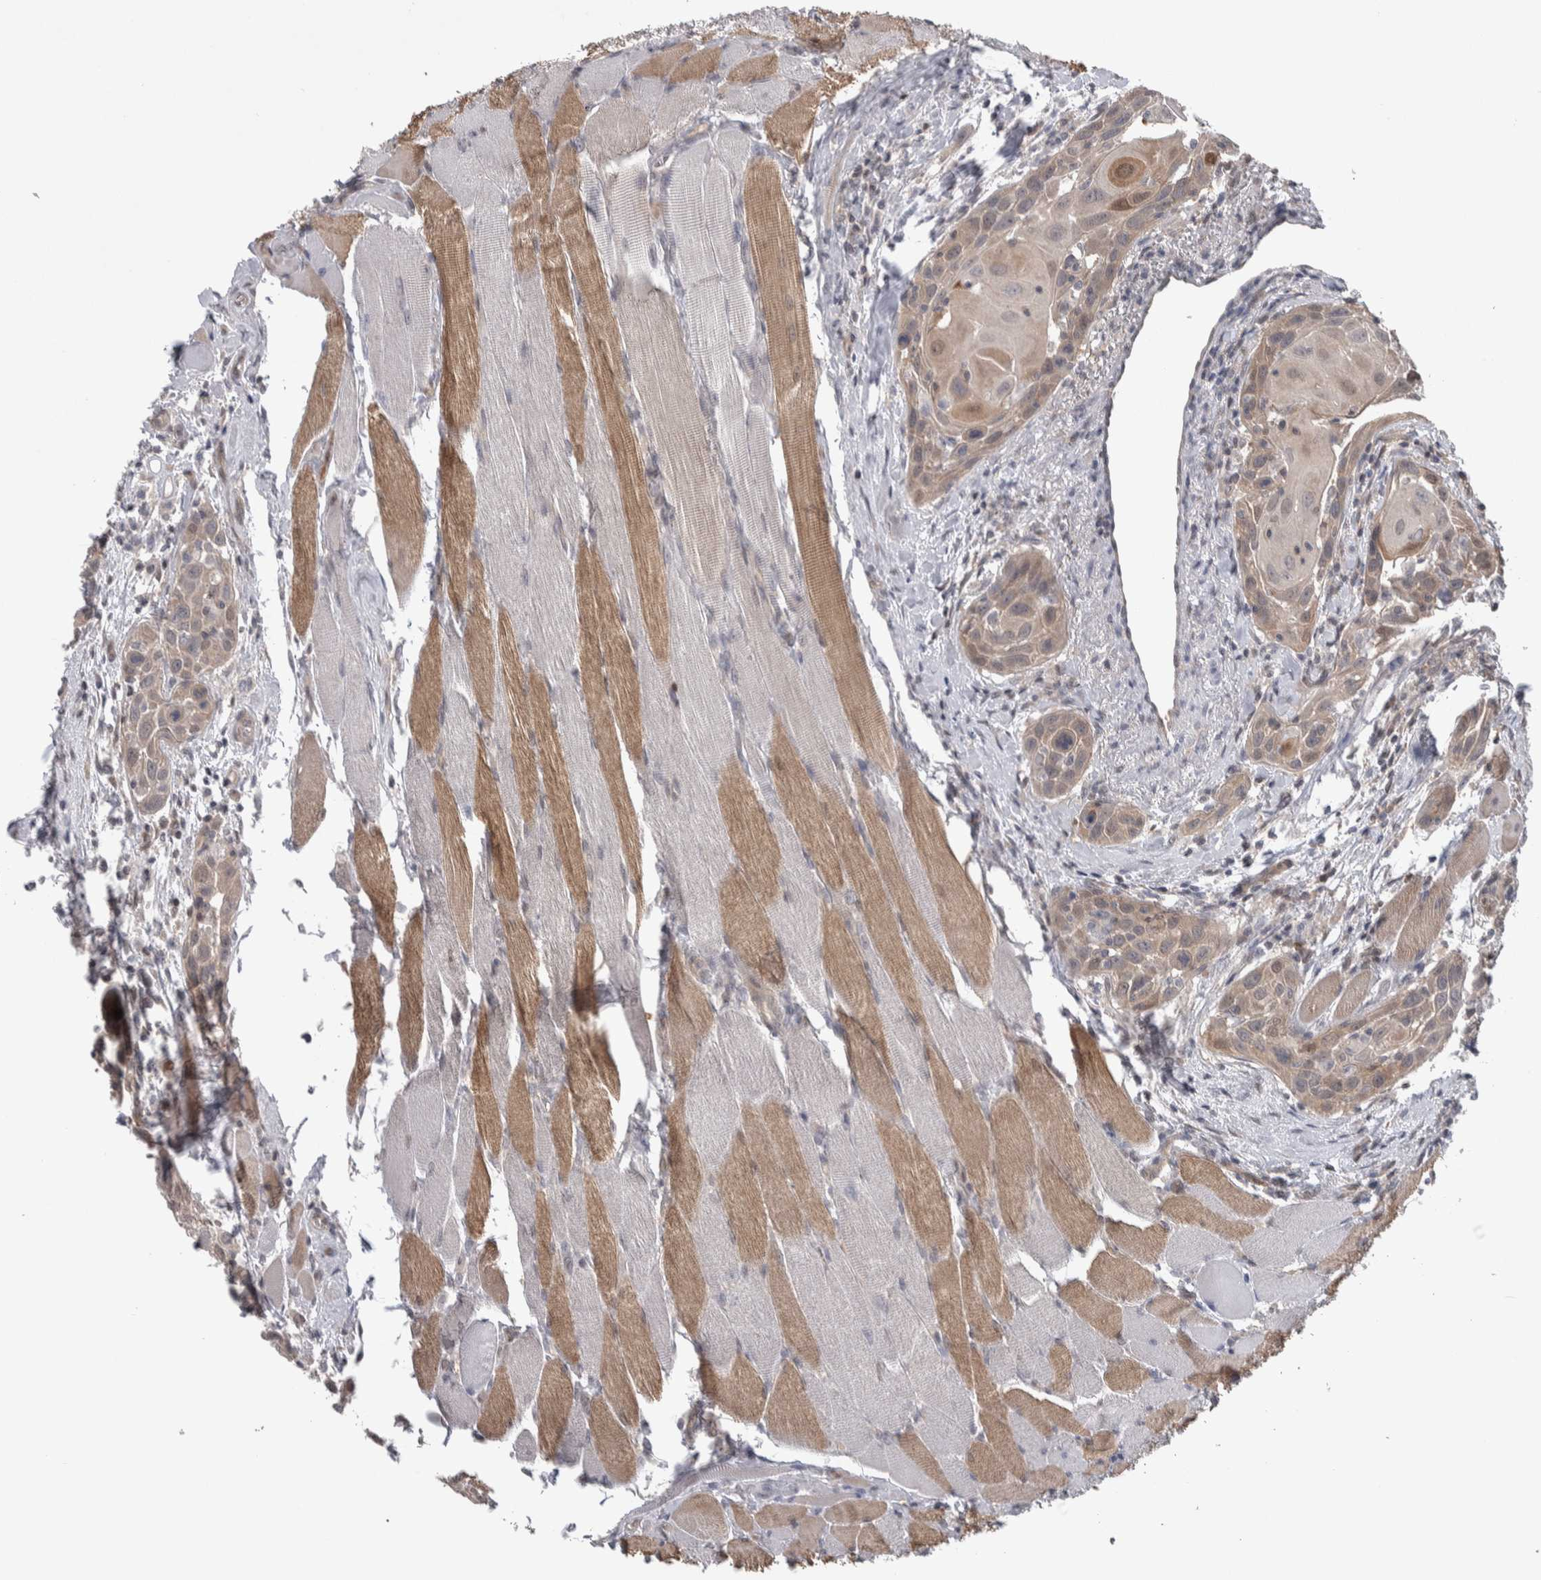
{"staining": {"intensity": "weak", "quantity": ">75%", "location": "cytoplasmic/membranous"}, "tissue": "head and neck cancer", "cell_type": "Tumor cells", "image_type": "cancer", "snomed": [{"axis": "morphology", "description": "Squamous cell carcinoma, NOS"}, {"axis": "topography", "description": "Oral tissue"}, {"axis": "topography", "description": "Head-Neck"}], "caption": "Tumor cells reveal low levels of weak cytoplasmic/membranous expression in approximately >75% of cells in human head and neck cancer.", "gene": "TAX1BP1", "patient": {"sex": "female", "age": 50}}